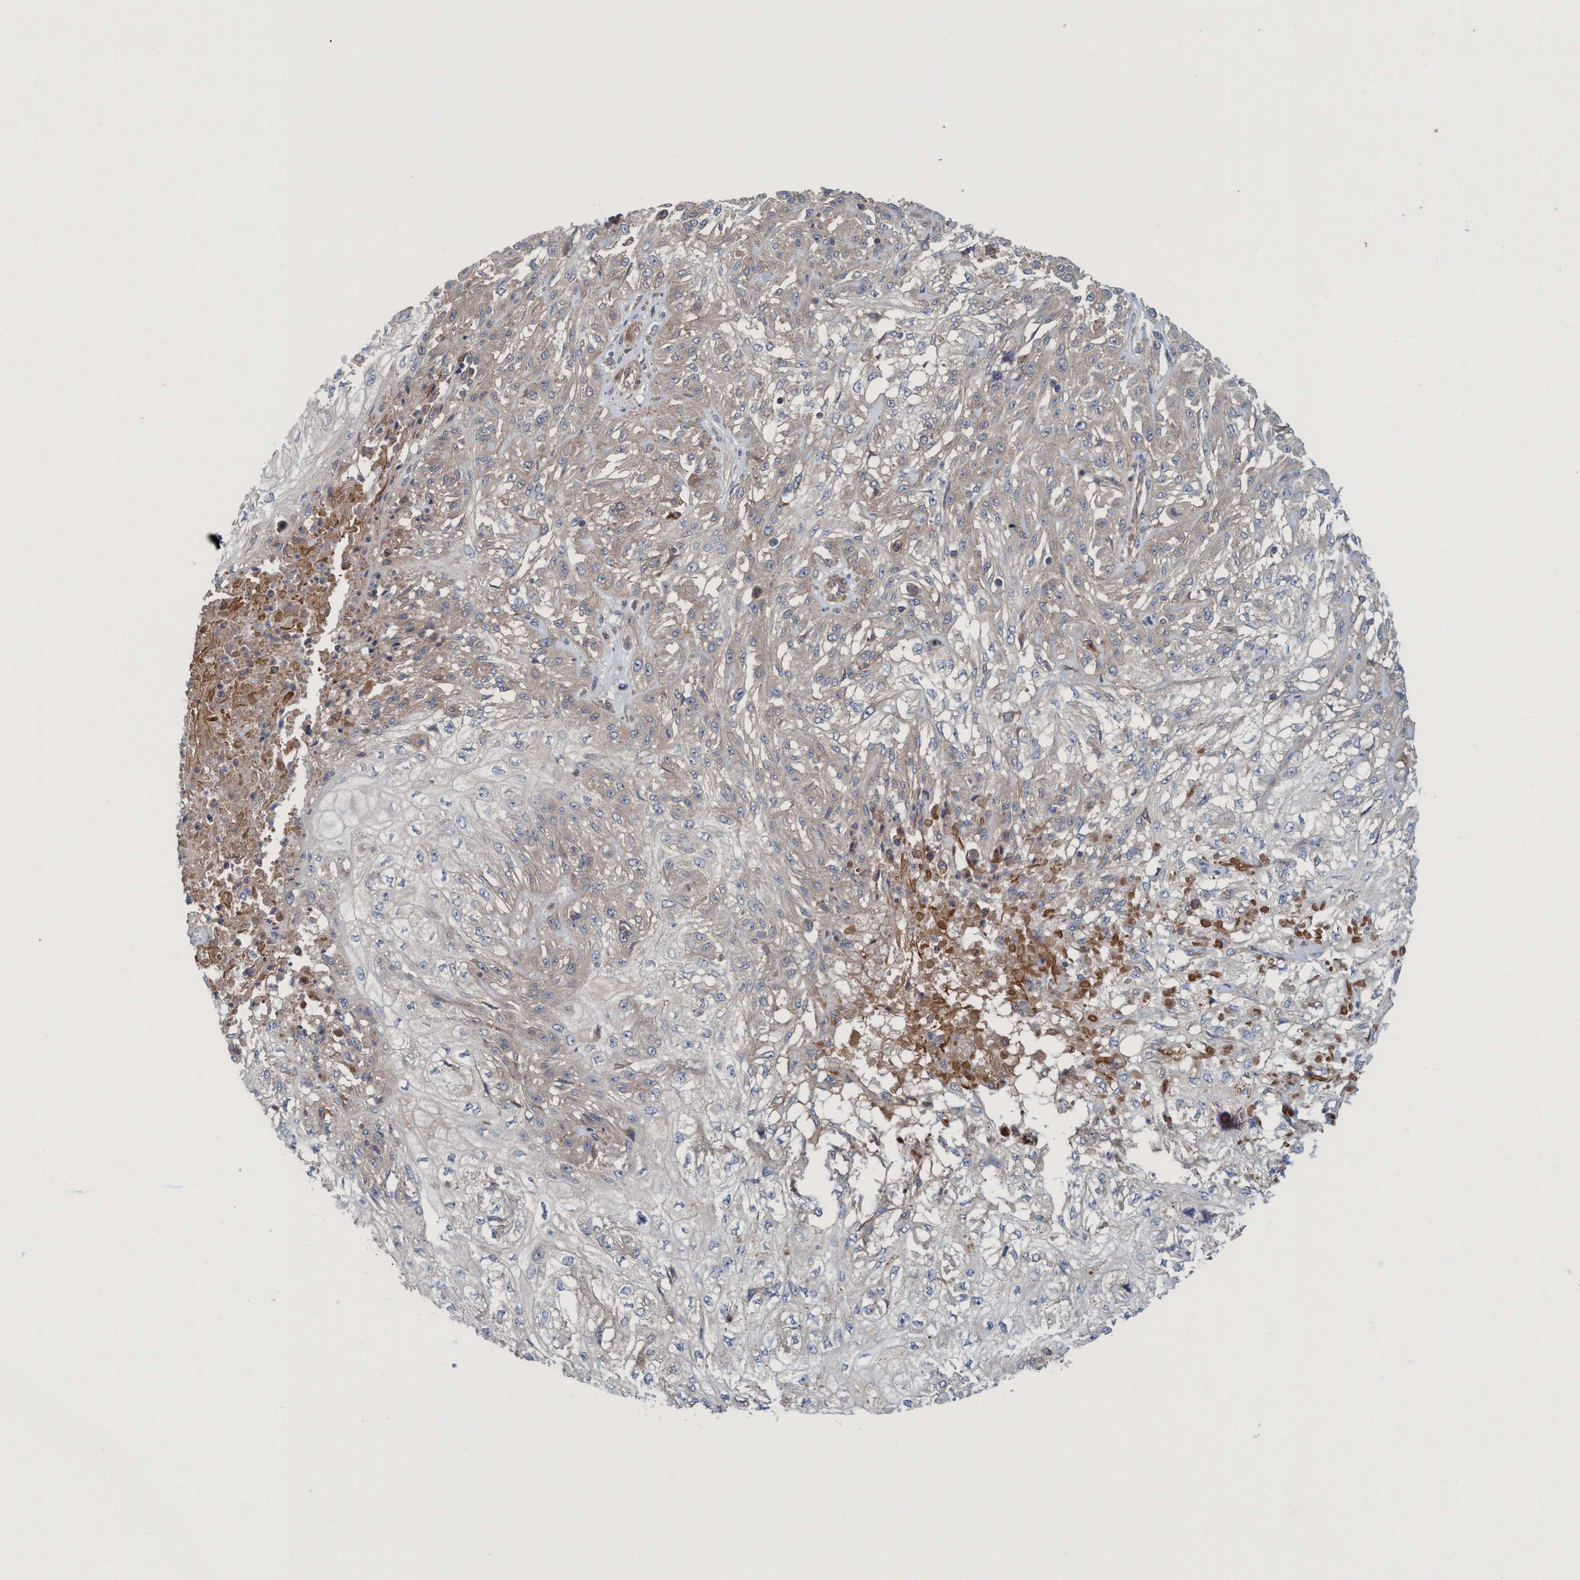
{"staining": {"intensity": "negative", "quantity": "none", "location": "none"}, "tissue": "skin cancer", "cell_type": "Tumor cells", "image_type": "cancer", "snomed": [{"axis": "morphology", "description": "Squamous cell carcinoma, NOS"}, {"axis": "morphology", "description": "Squamous cell carcinoma, metastatic, NOS"}, {"axis": "topography", "description": "Skin"}, {"axis": "topography", "description": "Lymph node"}], "caption": "Tumor cells are negative for protein expression in human skin cancer.", "gene": "SPECC1", "patient": {"sex": "male", "age": 75}}